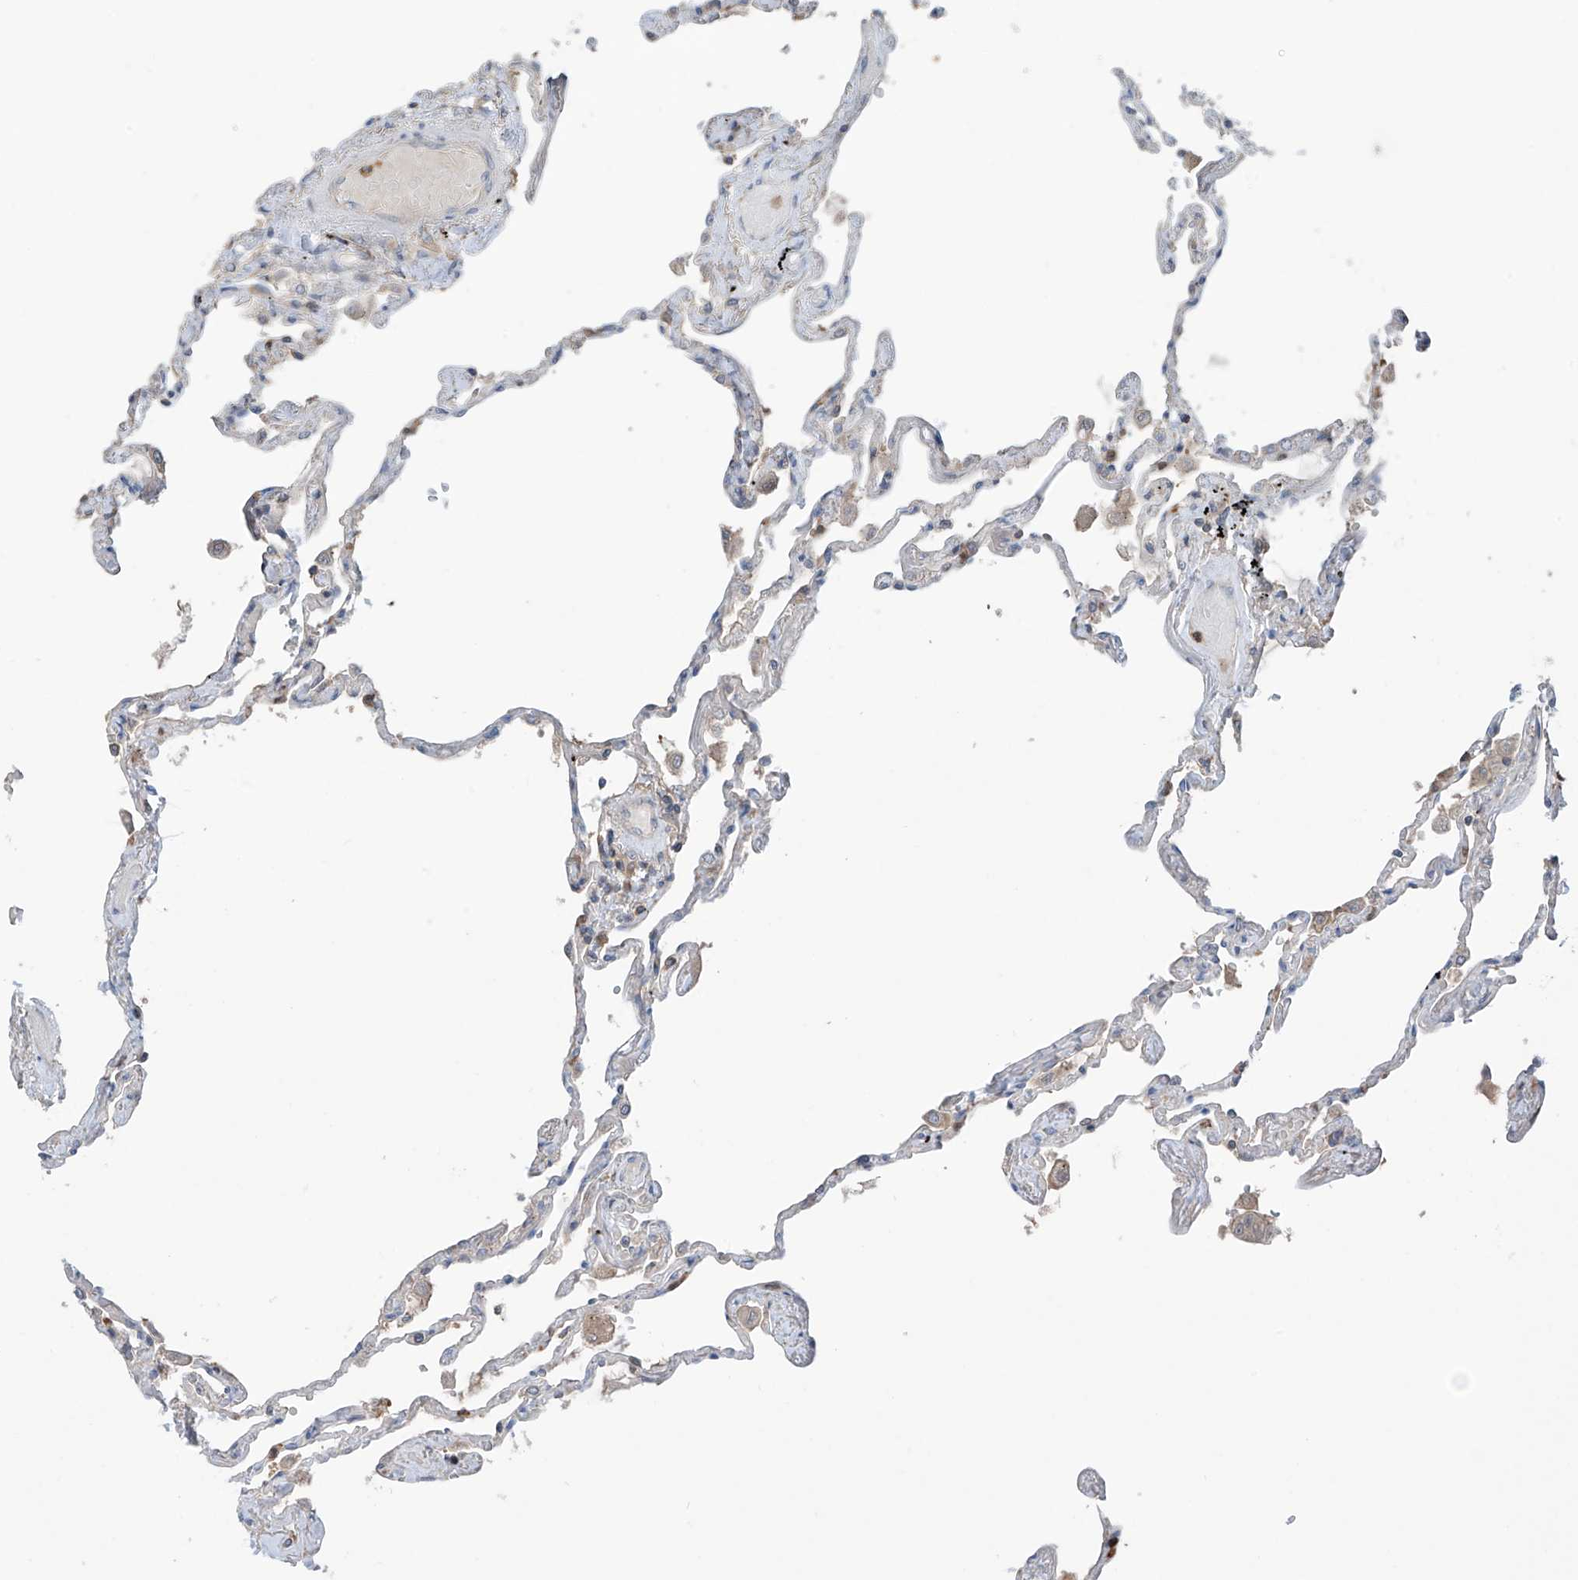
{"staining": {"intensity": "negative", "quantity": "none", "location": "none"}, "tissue": "lung", "cell_type": "Alveolar cells", "image_type": "normal", "snomed": [{"axis": "morphology", "description": "Normal tissue, NOS"}, {"axis": "topography", "description": "Lung"}], "caption": "Immunohistochemistry histopathology image of normal lung: lung stained with DAB displays no significant protein positivity in alveolar cells. Brightfield microscopy of IHC stained with DAB (brown) and hematoxylin (blue), captured at high magnification.", "gene": "SAMD3", "patient": {"sex": "female", "age": 67}}